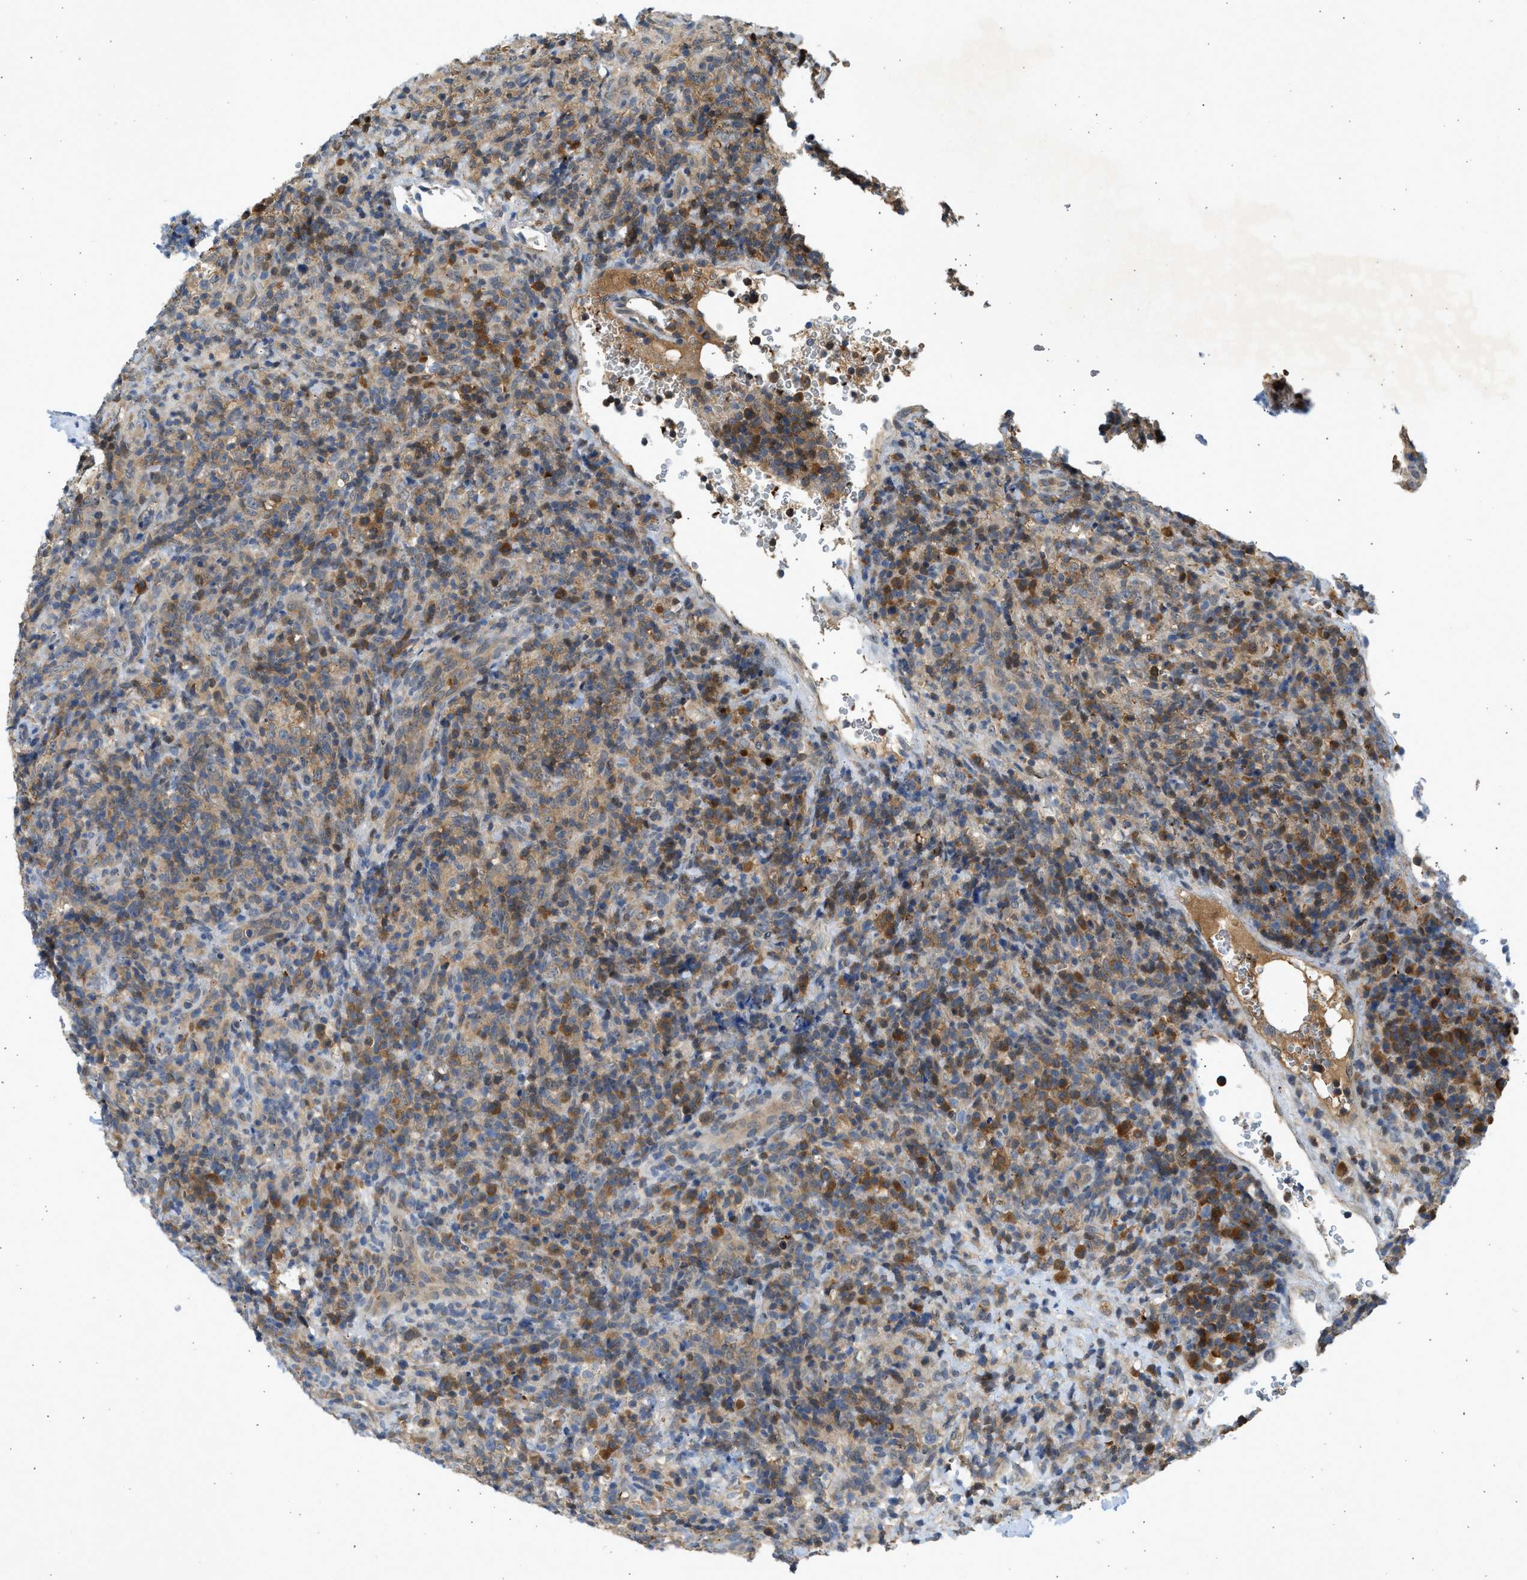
{"staining": {"intensity": "moderate", "quantity": ">75%", "location": "cytoplasmic/membranous"}, "tissue": "lymphoma", "cell_type": "Tumor cells", "image_type": "cancer", "snomed": [{"axis": "morphology", "description": "Malignant lymphoma, non-Hodgkin's type, High grade"}, {"axis": "topography", "description": "Lymph node"}], "caption": "Immunohistochemical staining of lymphoma displays medium levels of moderate cytoplasmic/membranous staining in about >75% of tumor cells.", "gene": "MAPK7", "patient": {"sex": "female", "age": 76}}